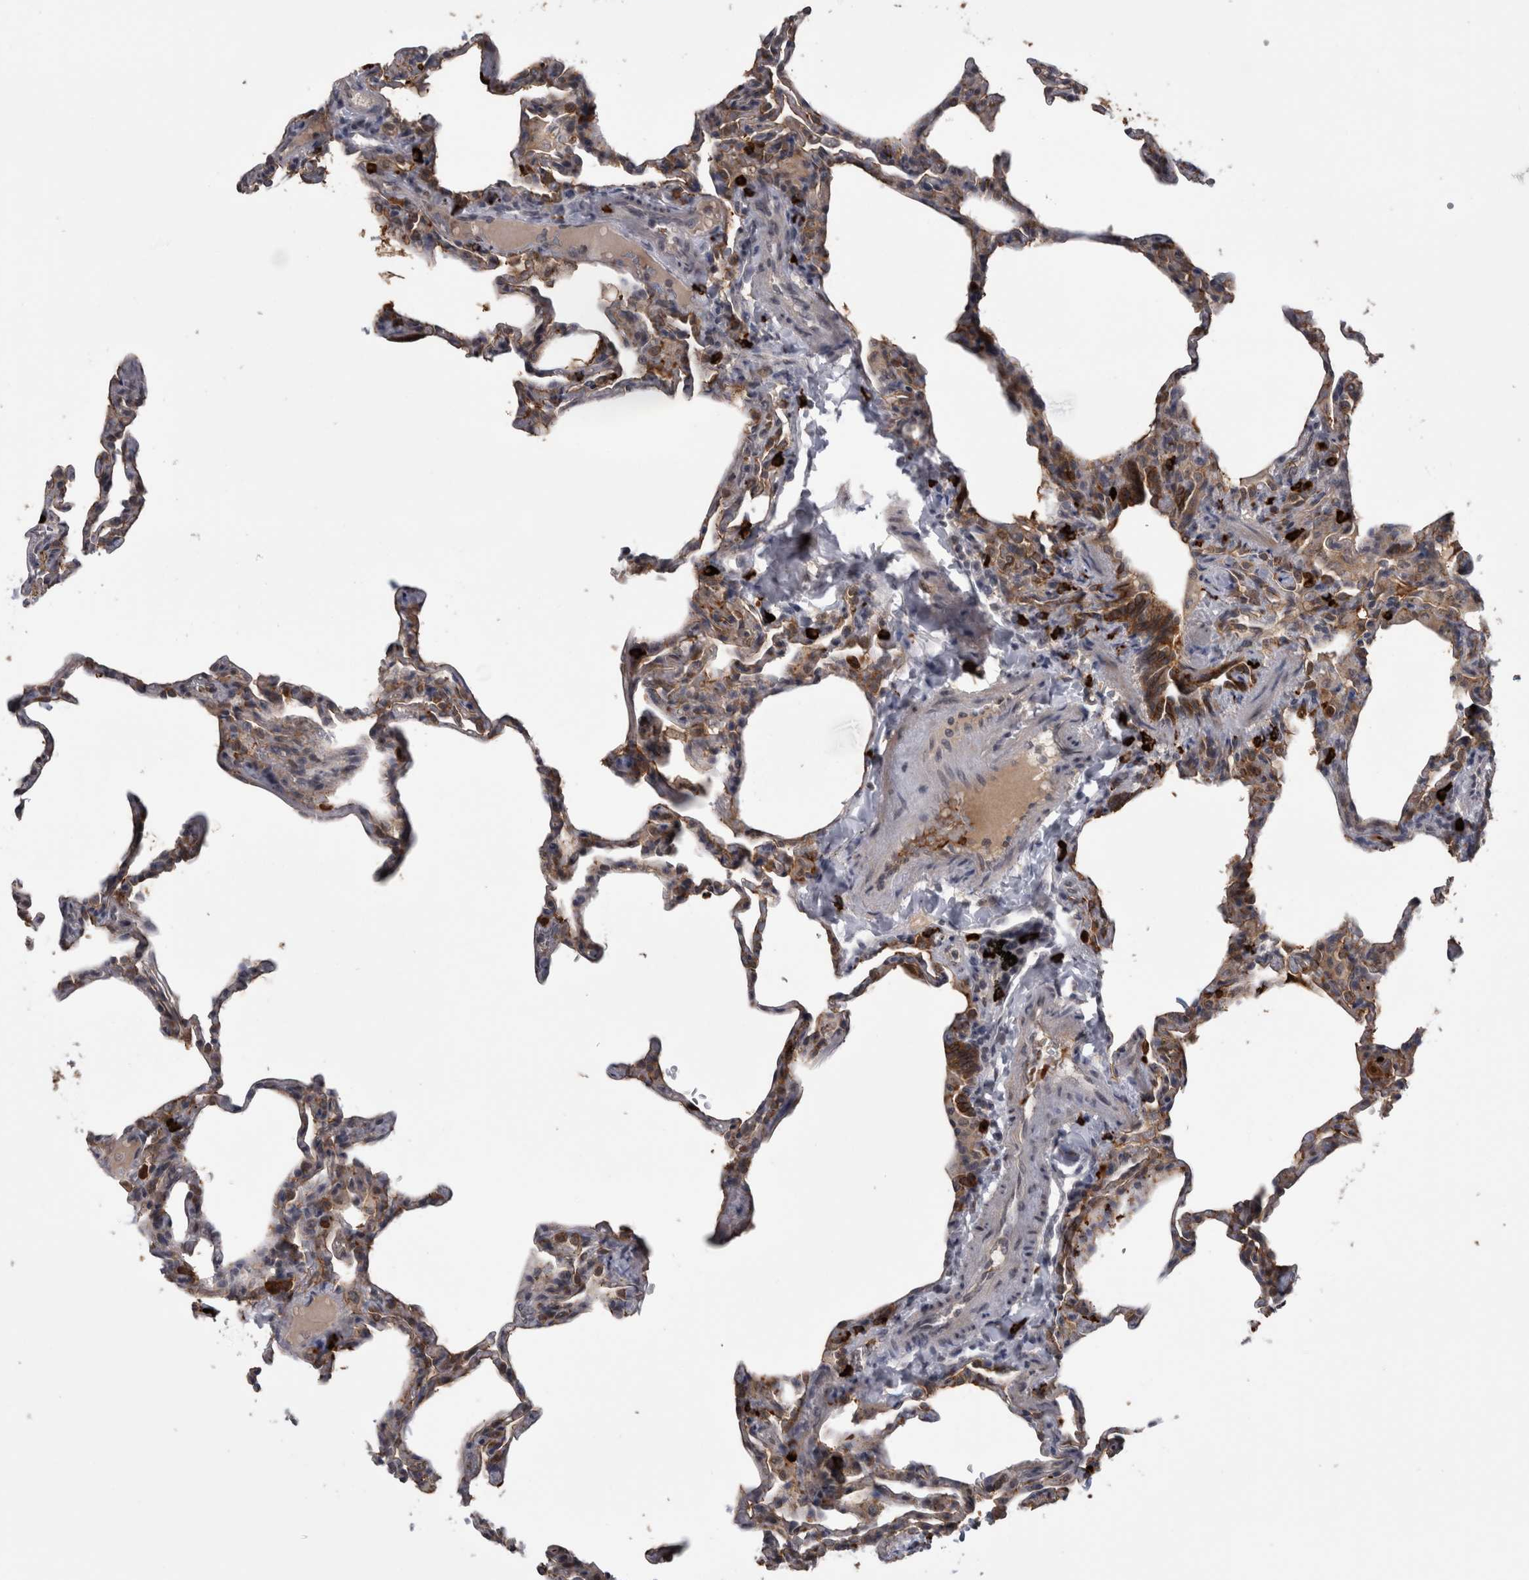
{"staining": {"intensity": "strong", "quantity": "<25%", "location": "cytoplasmic/membranous"}, "tissue": "lung", "cell_type": "Alveolar cells", "image_type": "normal", "snomed": [{"axis": "morphology", "description": "Normal tissue, NOS"}, {"axis": "topography", "description": "Lung"}], "caption": "Protein expression analysis of unremarkable human lung reveals strong cytoplasmic/membranous expression in about <25% of alveolar cells.", "gene": "PEBP4", "patient": {"sex": "male", "age": 20}}